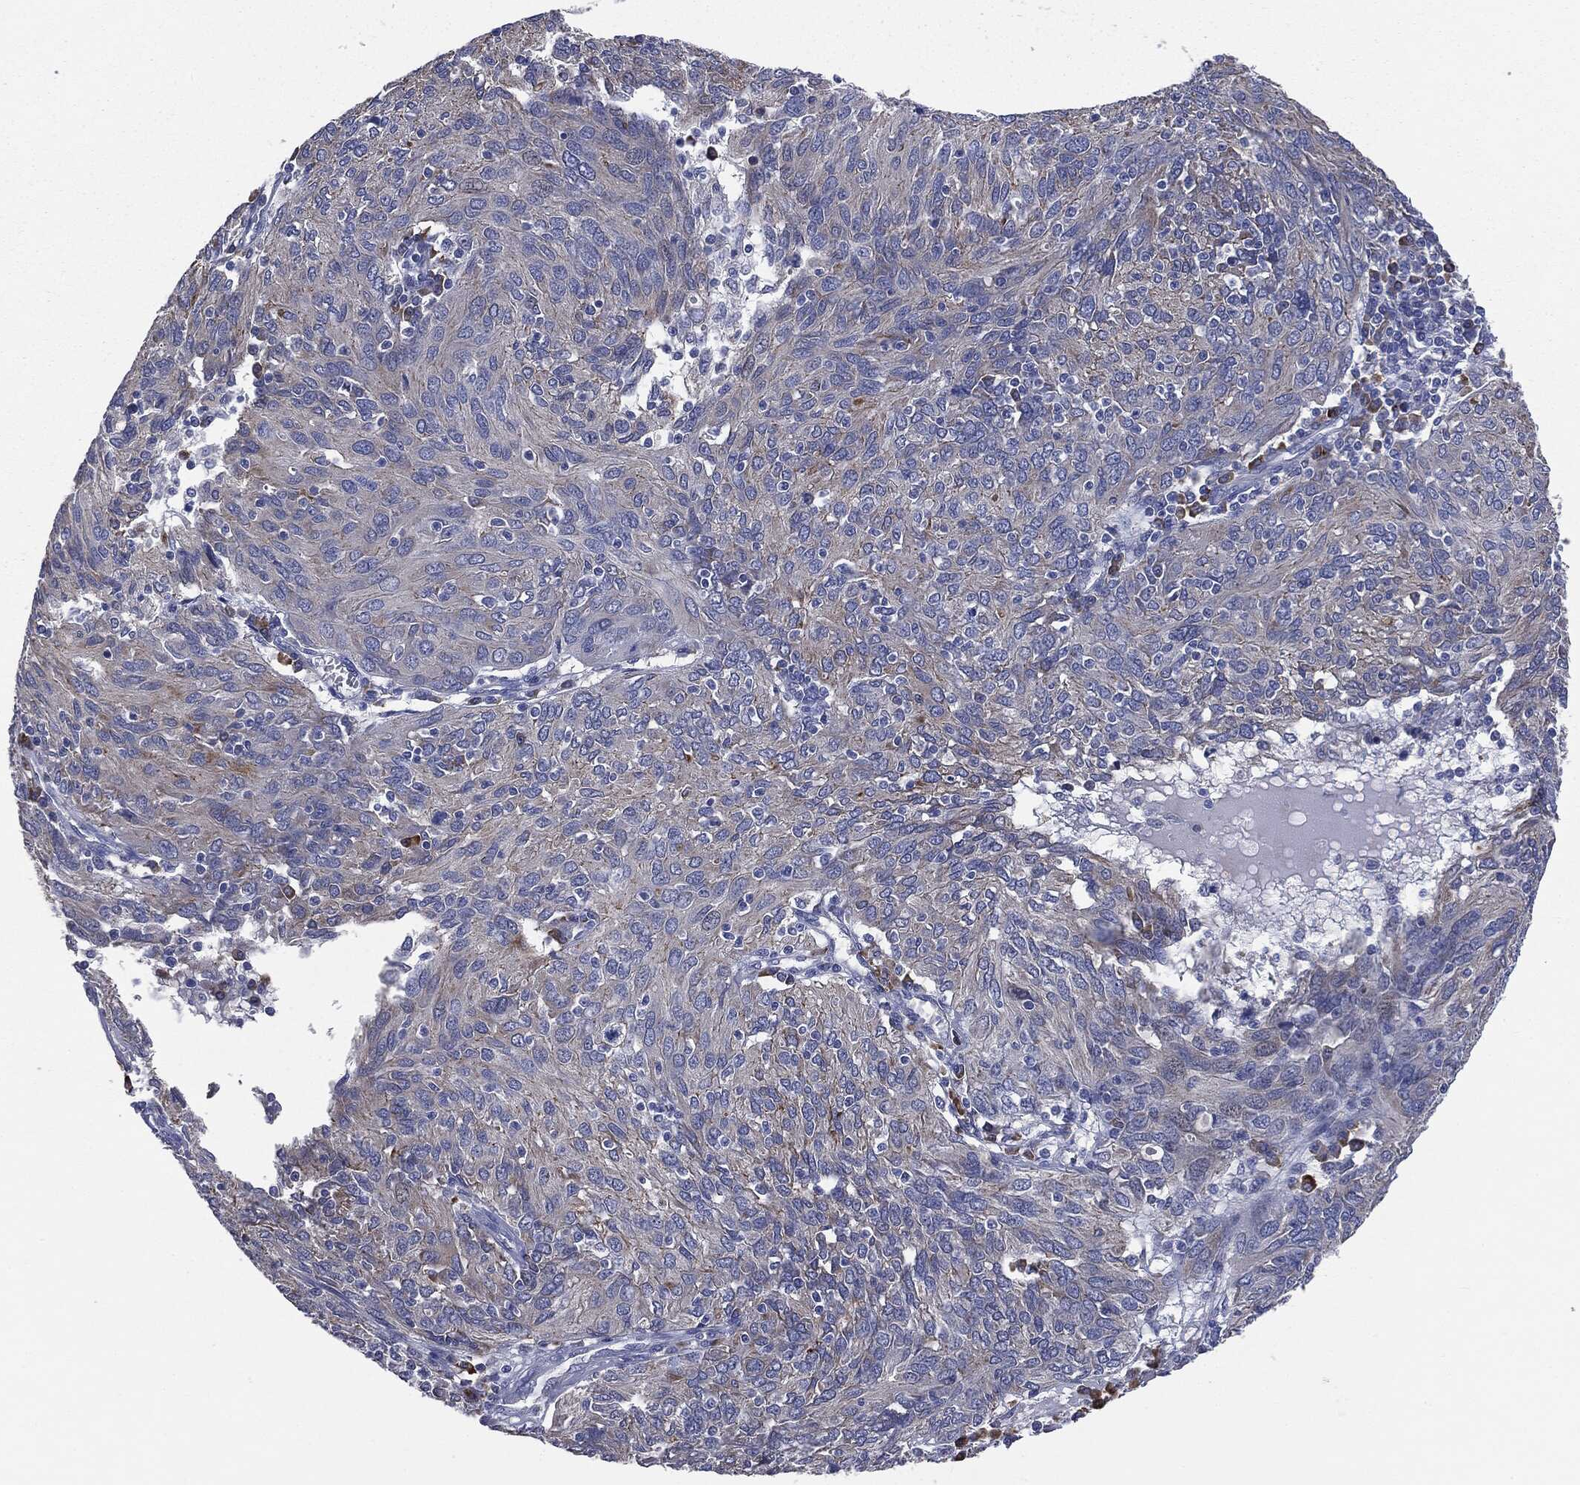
{"staining": {"intensity": "weak", "quantity": "<25%", "location": "cytoplasmic/membranous"}, "tissue": "ovarian cancer", "cell_type": "Tumor cells", "image_type": "cancer", "snomed": [{"axis": "morphology", "description": "Carcinoma, endometroid"}, {"axis": "topography", "description": "Ovary"}], "caption": "This image is of ovarian cancer (endometroid carcinoma) stained with immunohistochemistry to label a protein in brown with the nuclei are counter-stained blue. There is no staining in tumor cells.", "gene": "PTGS2", "patient": {"sex": "female", "age": 50}}